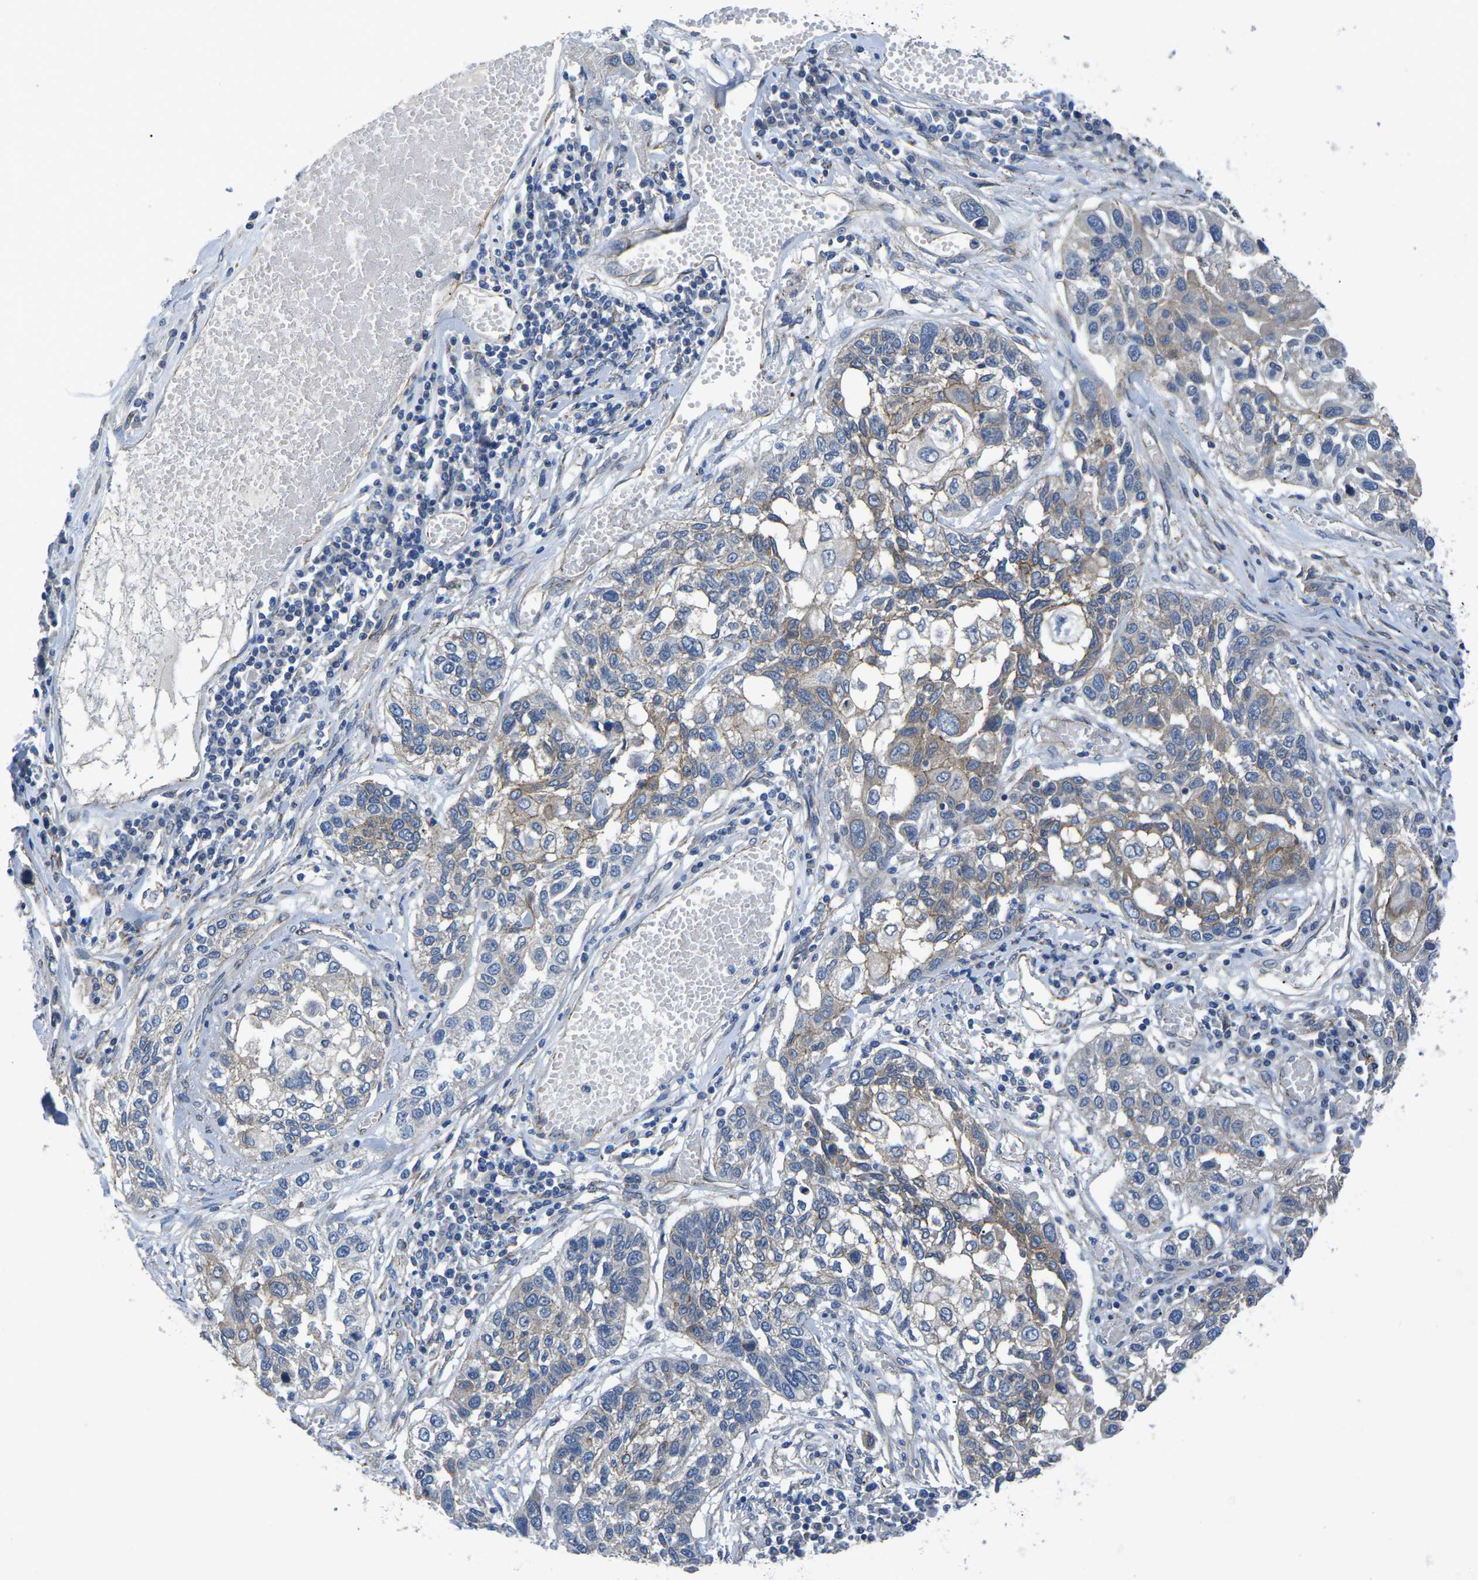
{"staining": {"intensity": "moderate", "quantity": "25%-75%", "location": "cytoplasmic/membranous"}, "tissue": "lung cancer", "cell_type": "Tumor cells", "image_type": "cancer", "snomed": [{"axis": "morphology", "description": "Squamous cell carcinoma, NOS"}, {"axis": "topography", "description": "Lung"}], "caption": "This is a micrograph of IHC staining of lung cancer (squamous cell carcinoma), which shows moderate expression in the cytoplasmic/membranous of tumor cells.", "gene": "CTNND1", "patient": {"sex": "male", "age": 71}}